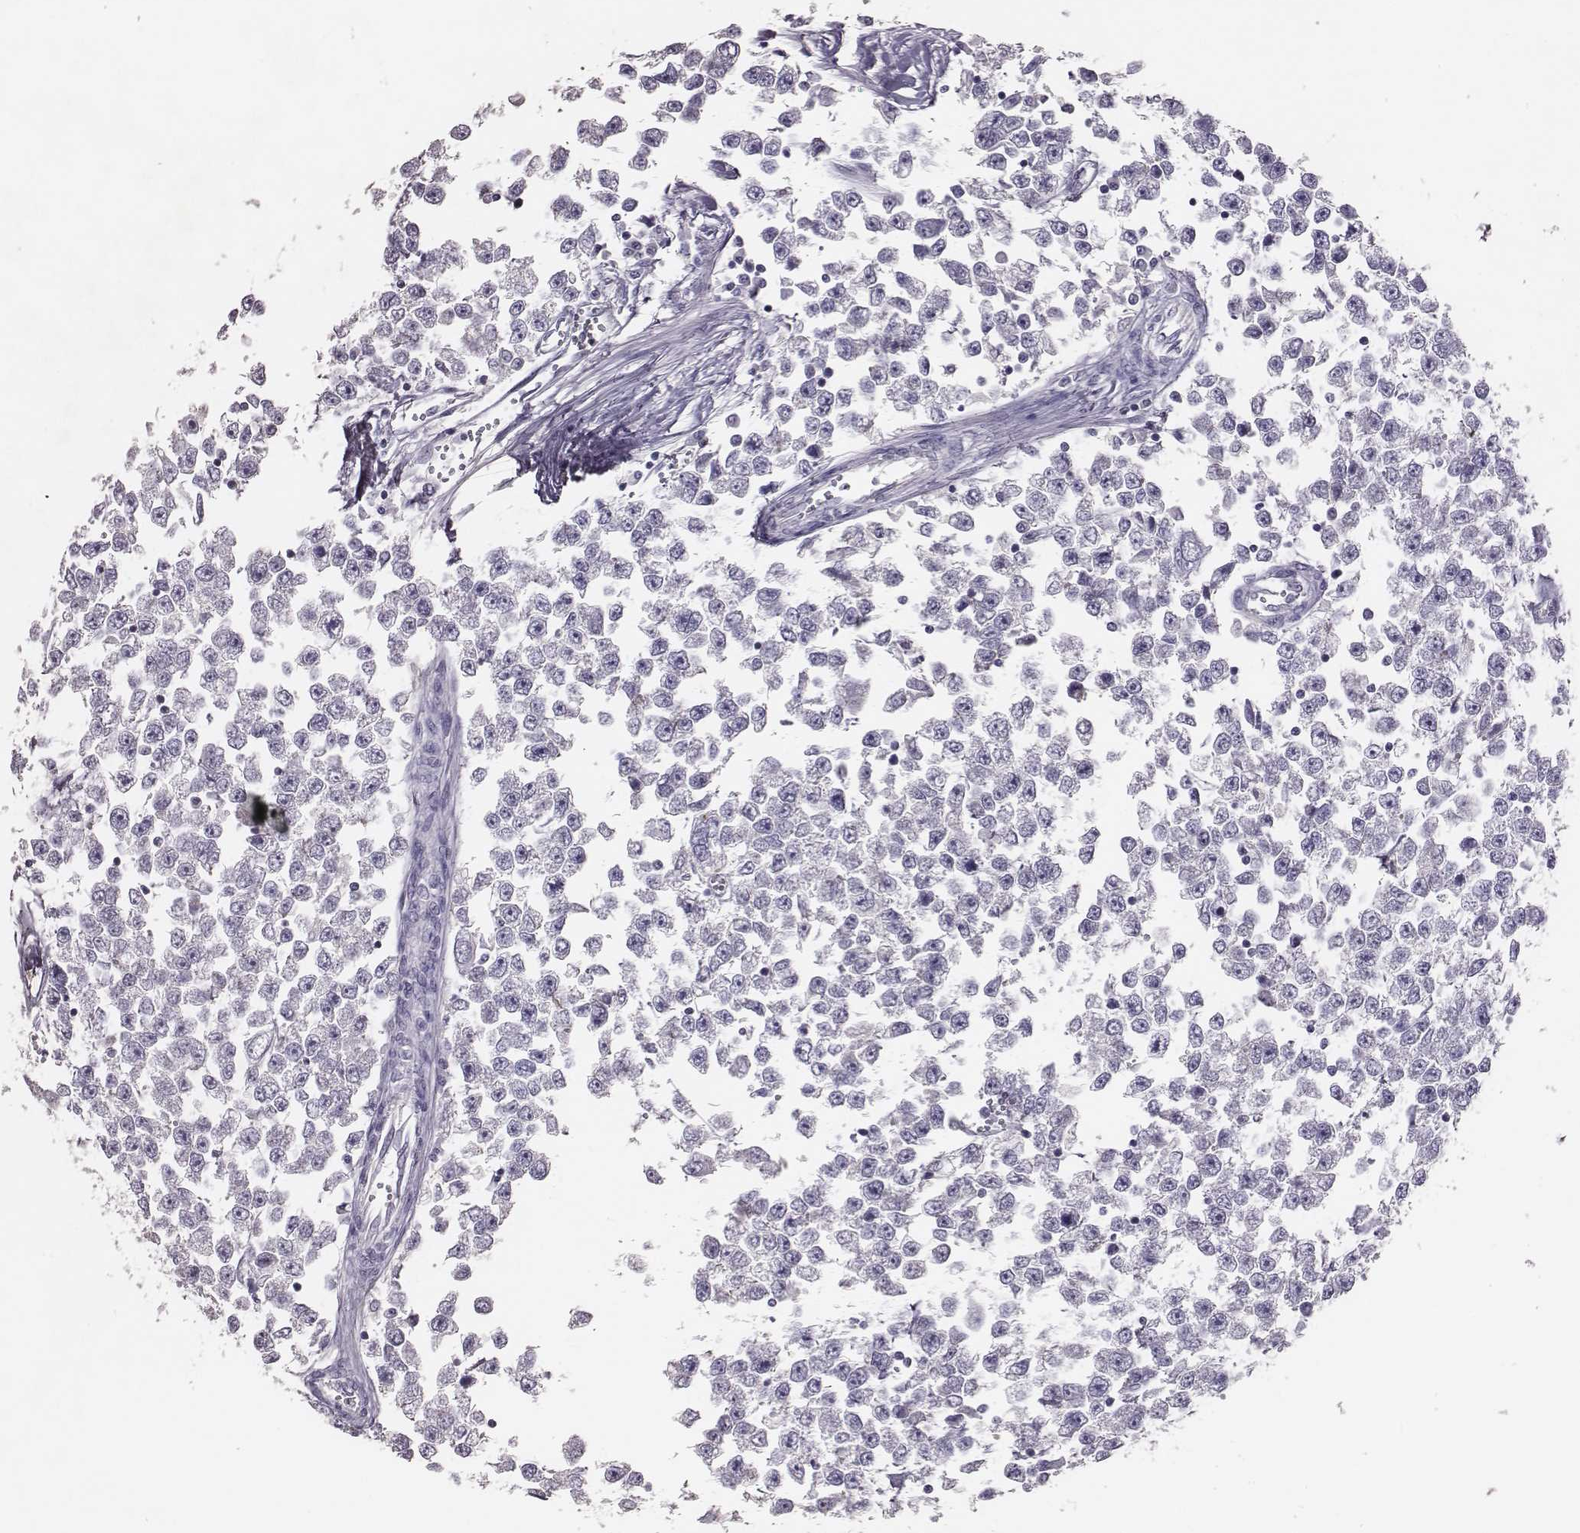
{"staining": {"intensity": "negative", "quantity": "none", "location": "none"}, "tissue": "testis cancer", "cell_type": "Tumor cells", "image_type": "cancer", "snomed": [{"axis": "morphology", "description": "Seminoma, NOS"}, {"axis": "topography", "description": "Testis"}], "caption": "There is no significant positivity in tumor cells of testis seminoma. (DAB IHC with hematoxylin counter stain).", "gene": "P2RY10", "patient": {"sex": "male", "age": 34}}